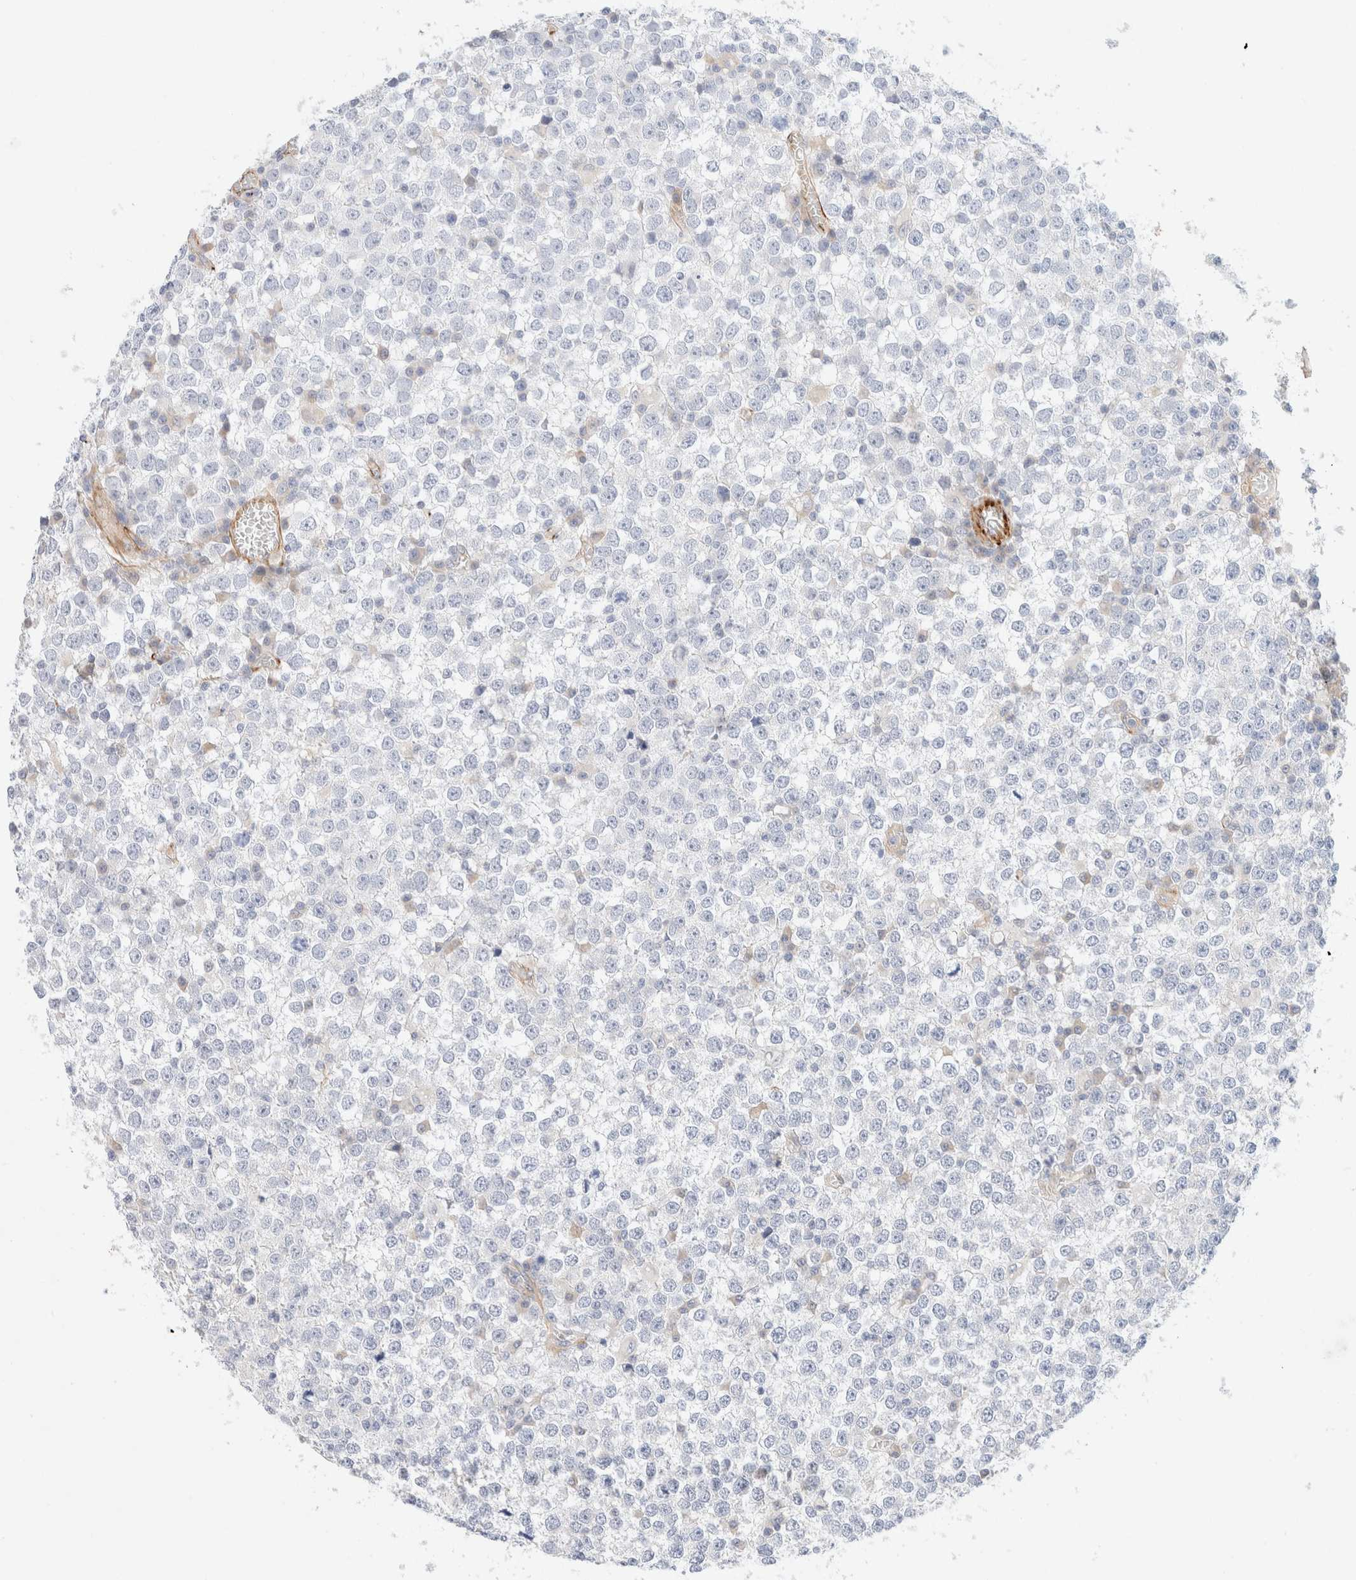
{"staining": {"intensity": "negative", "quantity": "none", "location": "none"}, "tissue": "testis cancer", "cell_type": "Tumor cells", "image_type": "cancer", "snomed": [{"axis": "morphology", "description": "Seminoma, NOS"}, {"axis": "topography", "description": "Testis"}], "caption": "Immunohistochemistry of human seminoma (testis) shows no positivity in tumor cells.", "gene": "SLC25A48", "patient": {"sex": "male", "age": 65}}